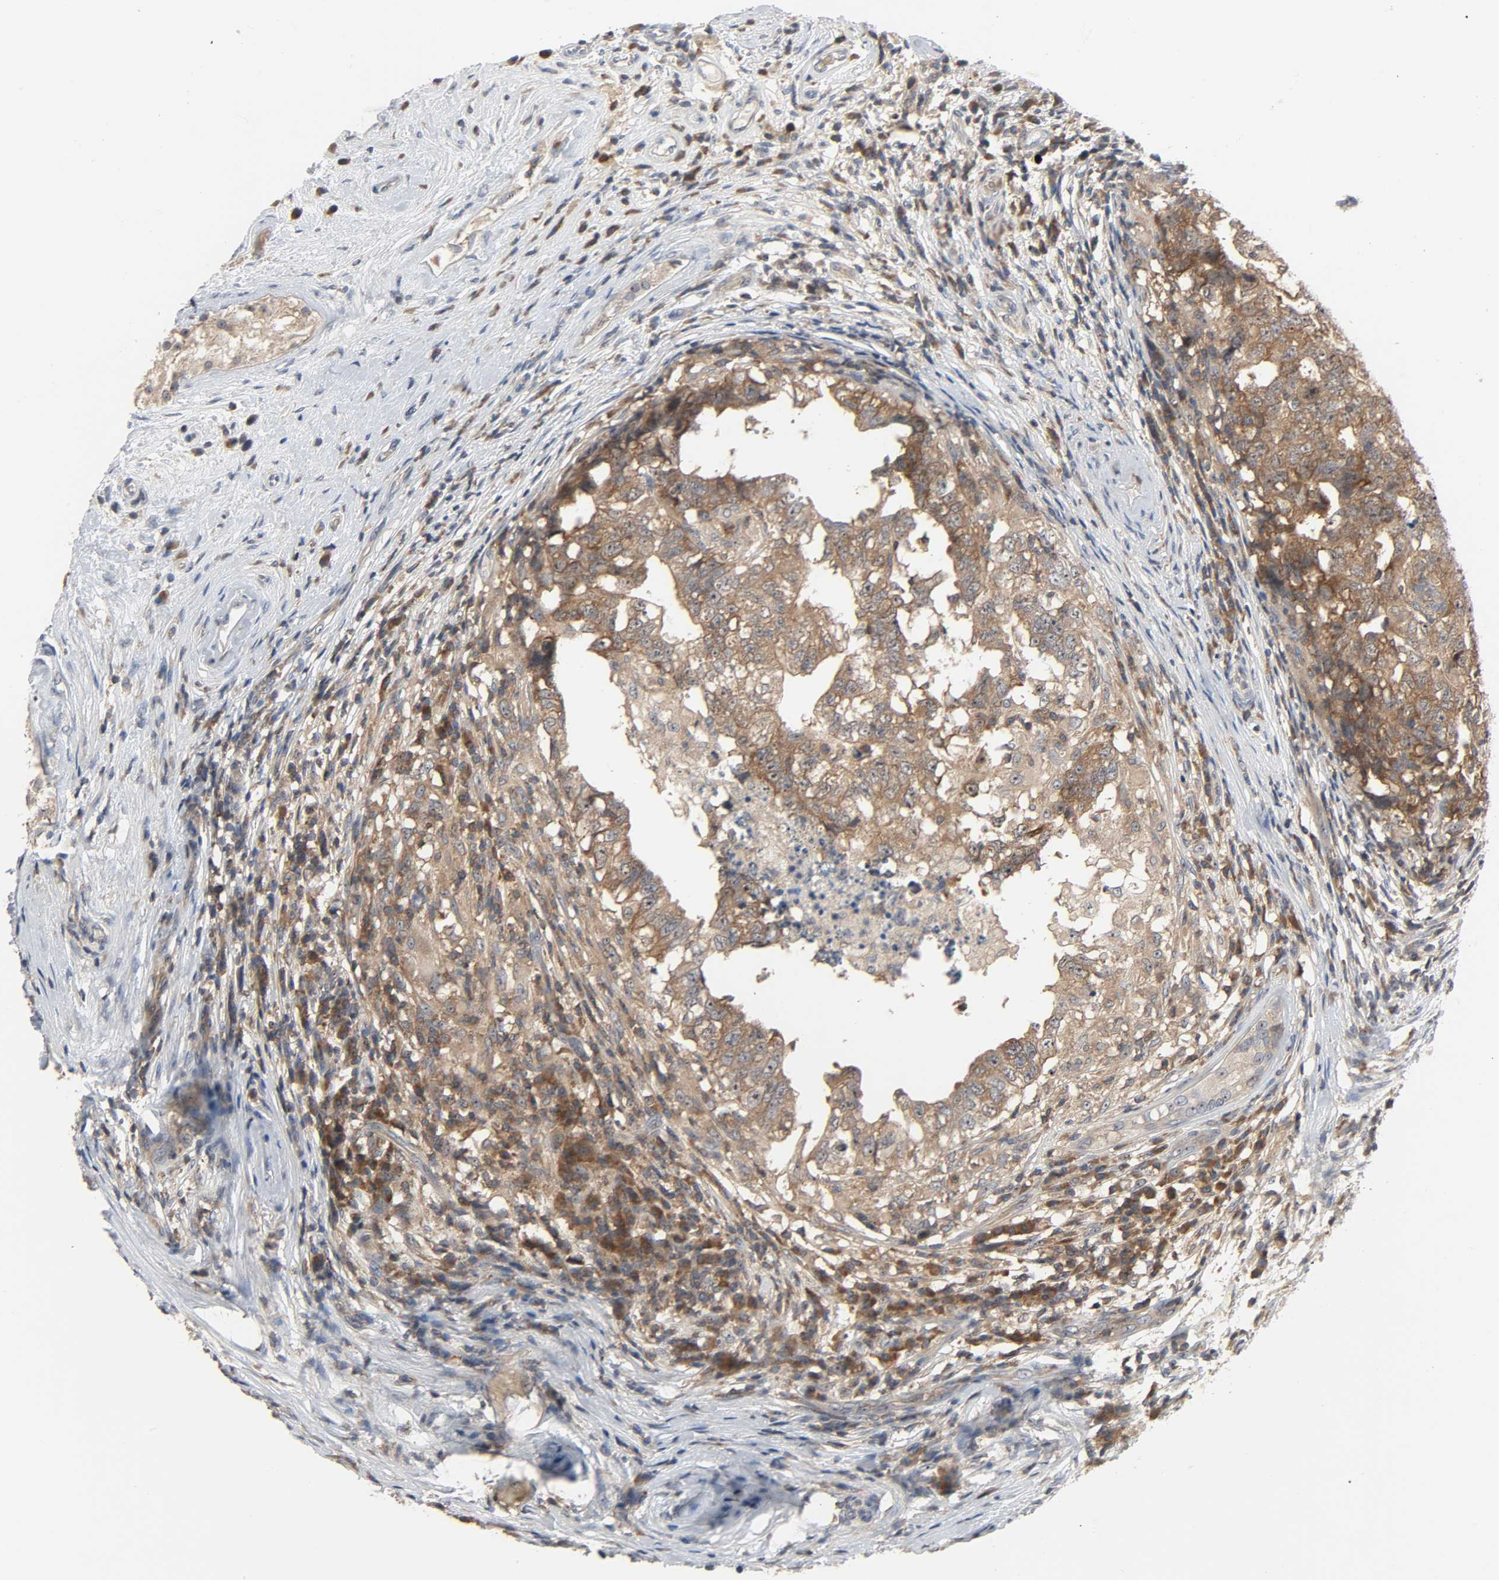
{"staining": {"intensity": "strong", "quantity": ">75%", "location": "cytoplasmic/membranous,nuclear"}, "tissue": "testis cancer", "cell_type": "Tumor cells", "image_type": "cancer", "snomed": [{"axis": "morphology", "description": "Carcinoma, Embryonal, NOS"}, {"axis": "topography", "description": "Testis"}], "caption": "High-power microscopy captured an IHC photomicrograph of testis cancer (embryonal carcinoma), revealing strong cytoplasmic/membranous and nuclear expression in approximately >75% of tumor cells. The protein is stained brown, and the nuclei are stained in blue (DAB (3,3'-diaminobenzidine) IHC with brightfield microscopy, high magnification).", "gene": "PLEKHA2", "patient": {"sex": "male", "age": 21}}